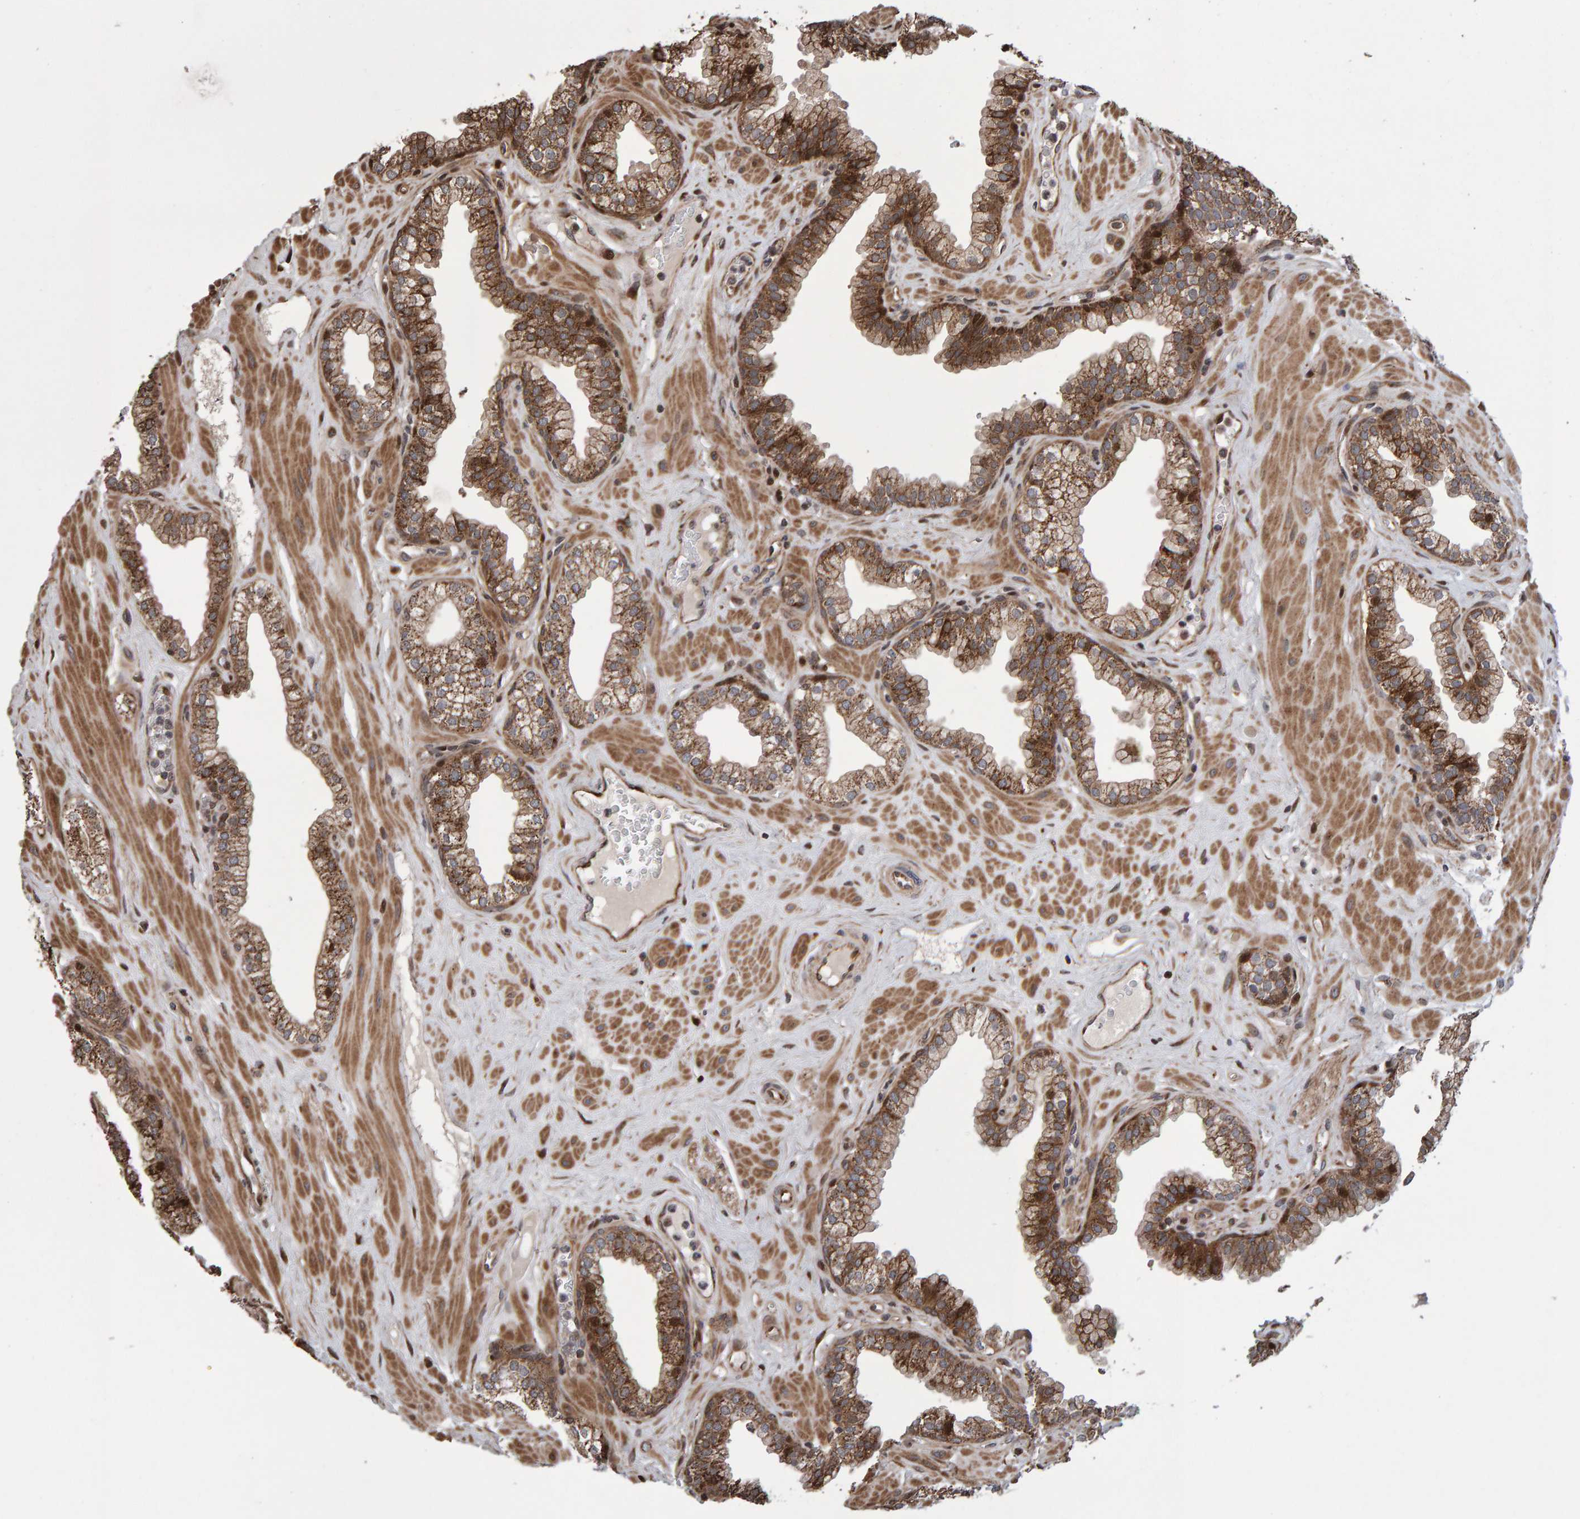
{"staining": {"intensity": "moderate", "quantity": ">75%", "location": "cytoplasmic/membranous"}, "tissue": "prostate", "cell_type": "Glandular cells", "image_type": "normal", "snomed": [{"axis": "morphology", "description": "Normal tissue, NOS"}, {"axis": "morphology", "description": "Urothelial carcinoma, Low grade"}, {"axis": "topography", "description": "Urinary bladder"}, {"axis": "topography", "description": "Prostate"}], "caption": "DAB immunohistochemical staining of benign human prostate reveals moderate cytoplasmic/membranous protein positivity in approximately >75% of glandular cells.", "gene": "PECR", "patient": {"sex": "male", "age": 60}}